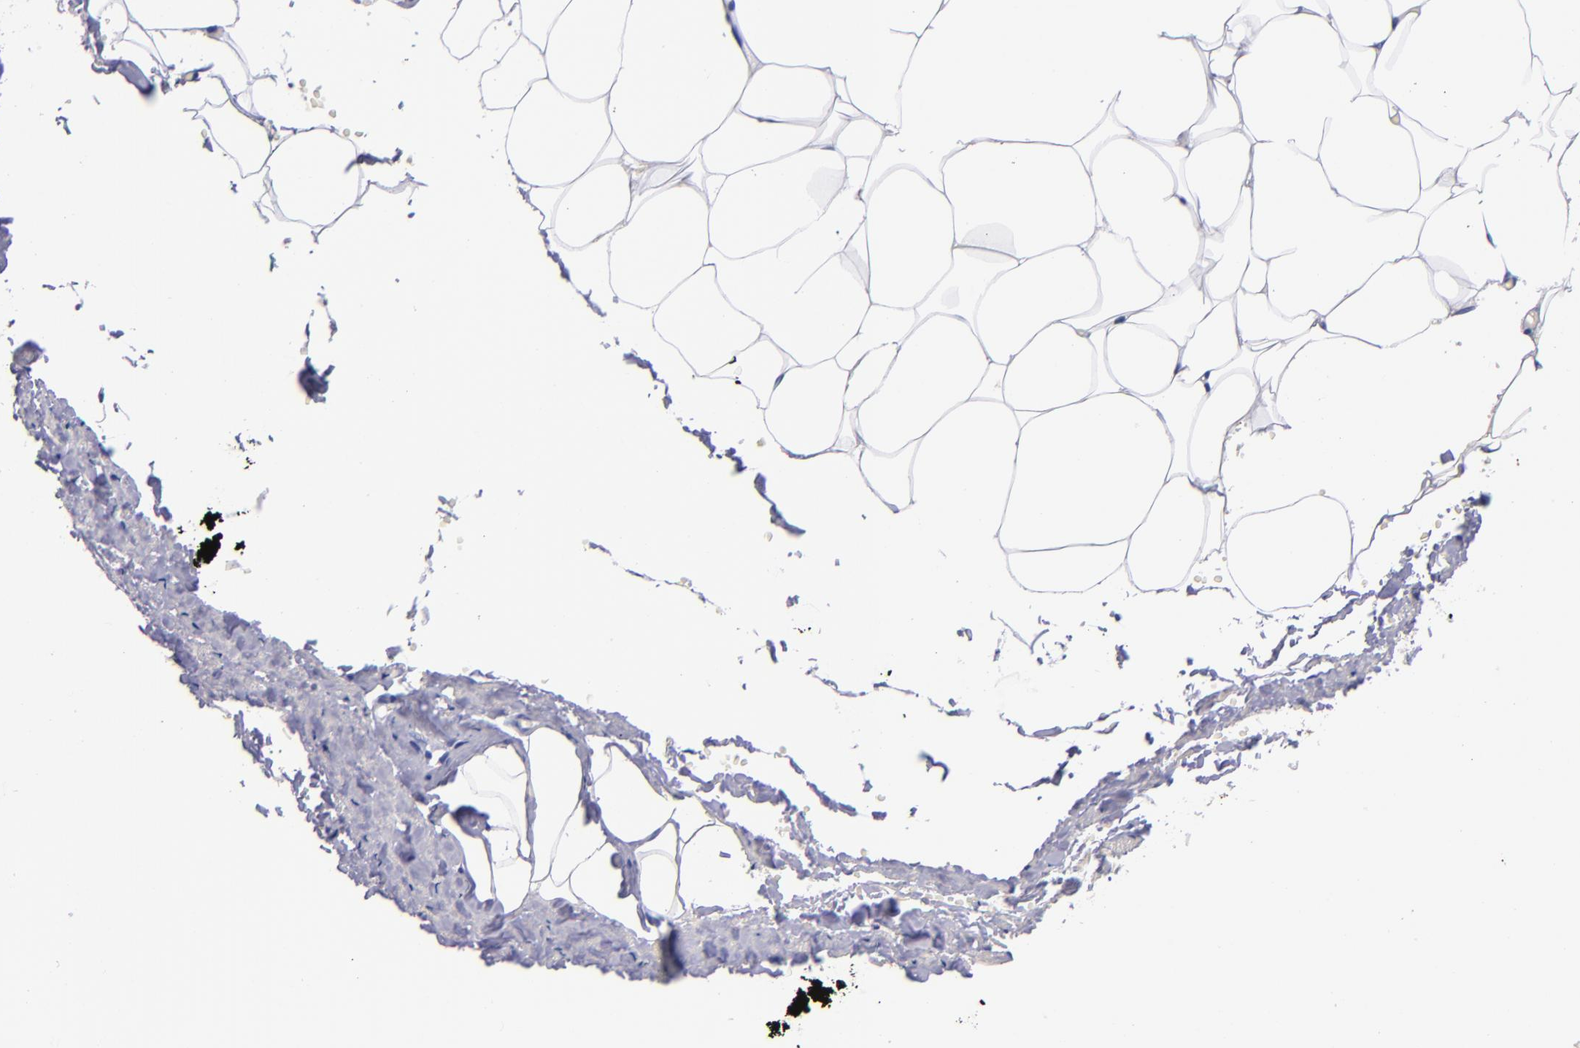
{"staining": {"intensity": "negative", "quantity": "none", "location": "none"}, "tissue": "adipose tissue", "cell_type": "Adipocytes", "image_type": "normal", "snomed": [{"axis": "morphology", "description": "Normal tissue, NOS"}, {"axis": "topography", "description": "Soft tissue"}, {"axis": "topography", "description": "Peripheral nerve tissue"}], "caption": "Immunohistochemistry of normal human adipose tissue demonstrates no expression in adipocytes. (Brightfield microscopy of DAB (3,3'-diaminobenzidine) immunohistochemistry at high magnification).", "gene": "SV2A", "patient": {"sex": "female", "age": 68}}